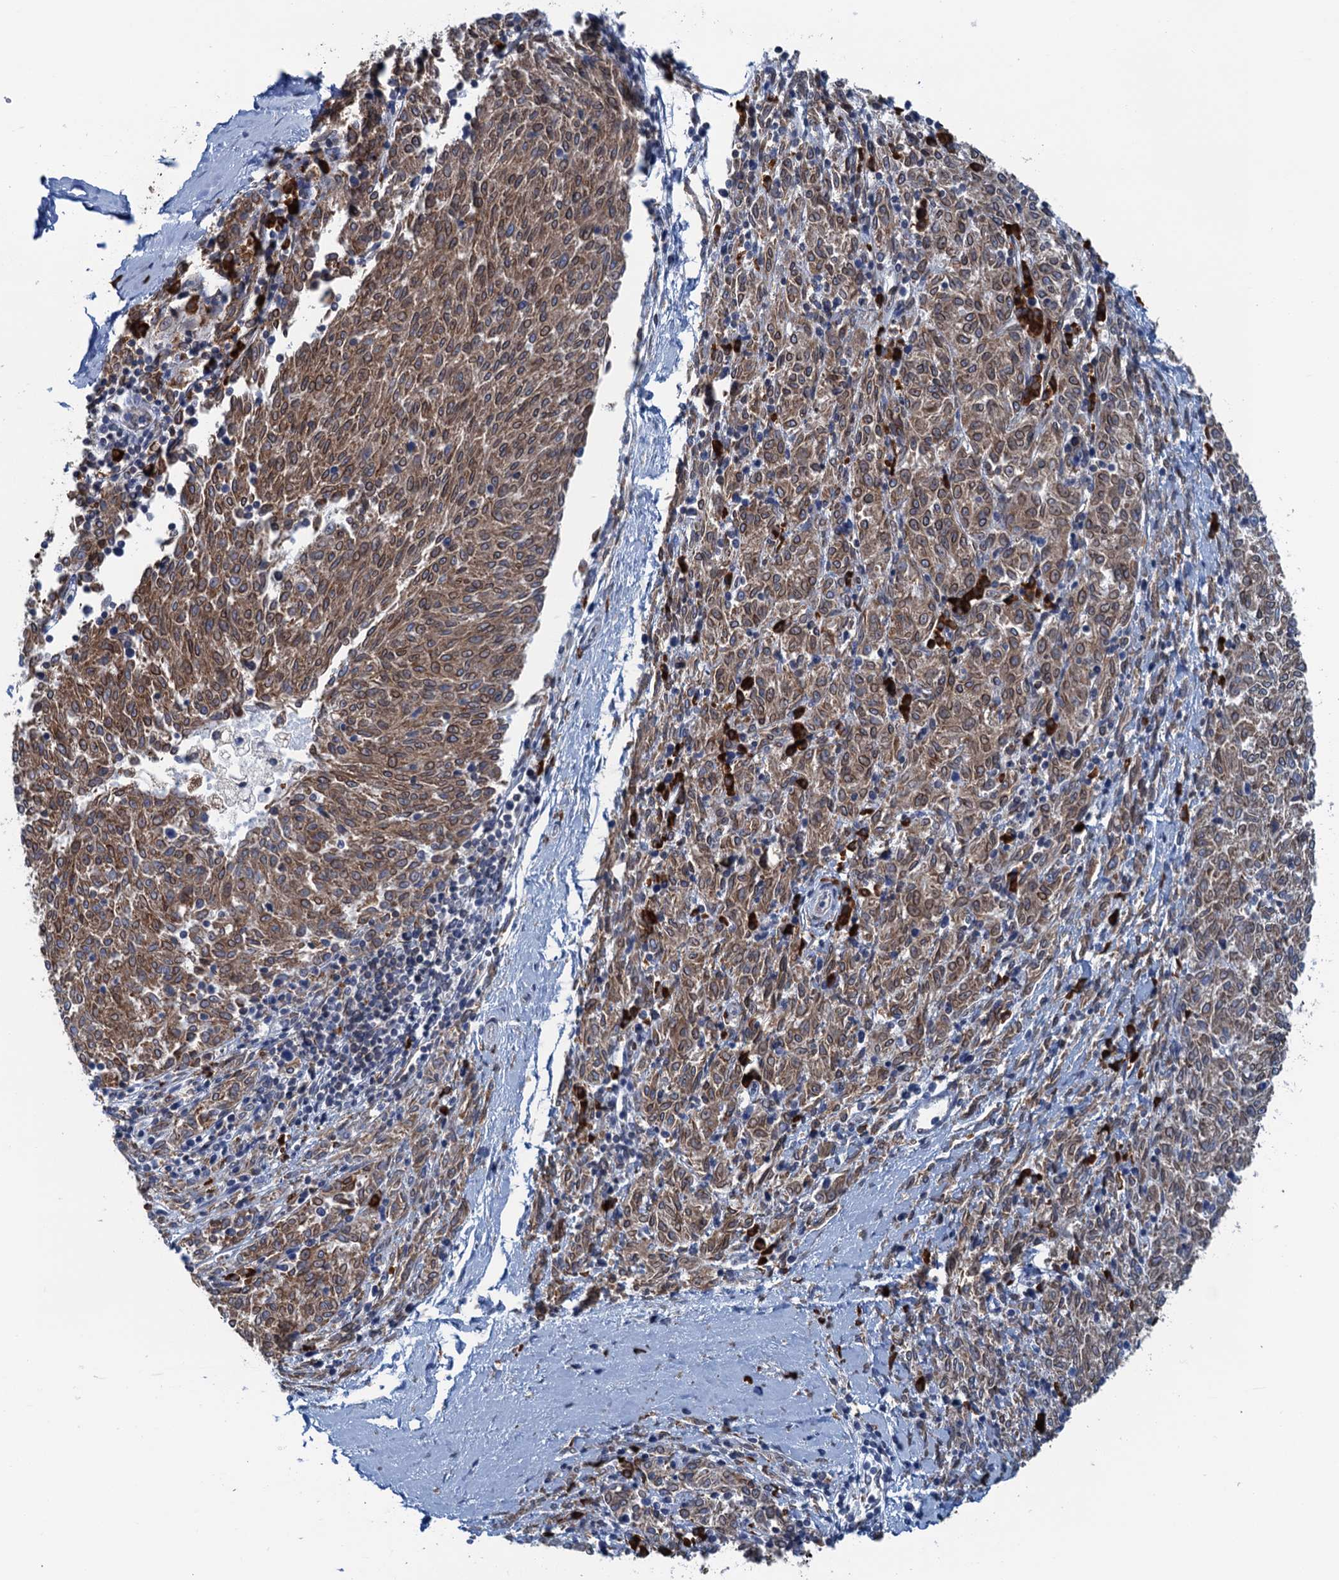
{"staining": {"intensity": "moderate", "quantity": ">75%", "location": "cytoplasmic/membranous"}, "tissue": "melanoma", "cell_type": "Tumor cells", "image_type": "cancer", "snomed": [{"axis": "morphology", "description": "Malignant melanoma, NOS"}, {"axis": "topography", "description": "Skin"}], "caption": "Immunohistochemistry (IHC) of human malignant melanoma demonstrates medium levels of moderate cytoplasmic/membranous positivity in approximately >75% of tumor cells. The protein of interest is shown in brown color, while the nuclei are stained blue.", "gene": "TMEM205", "patient": {"sex": "female", "age": 72}}